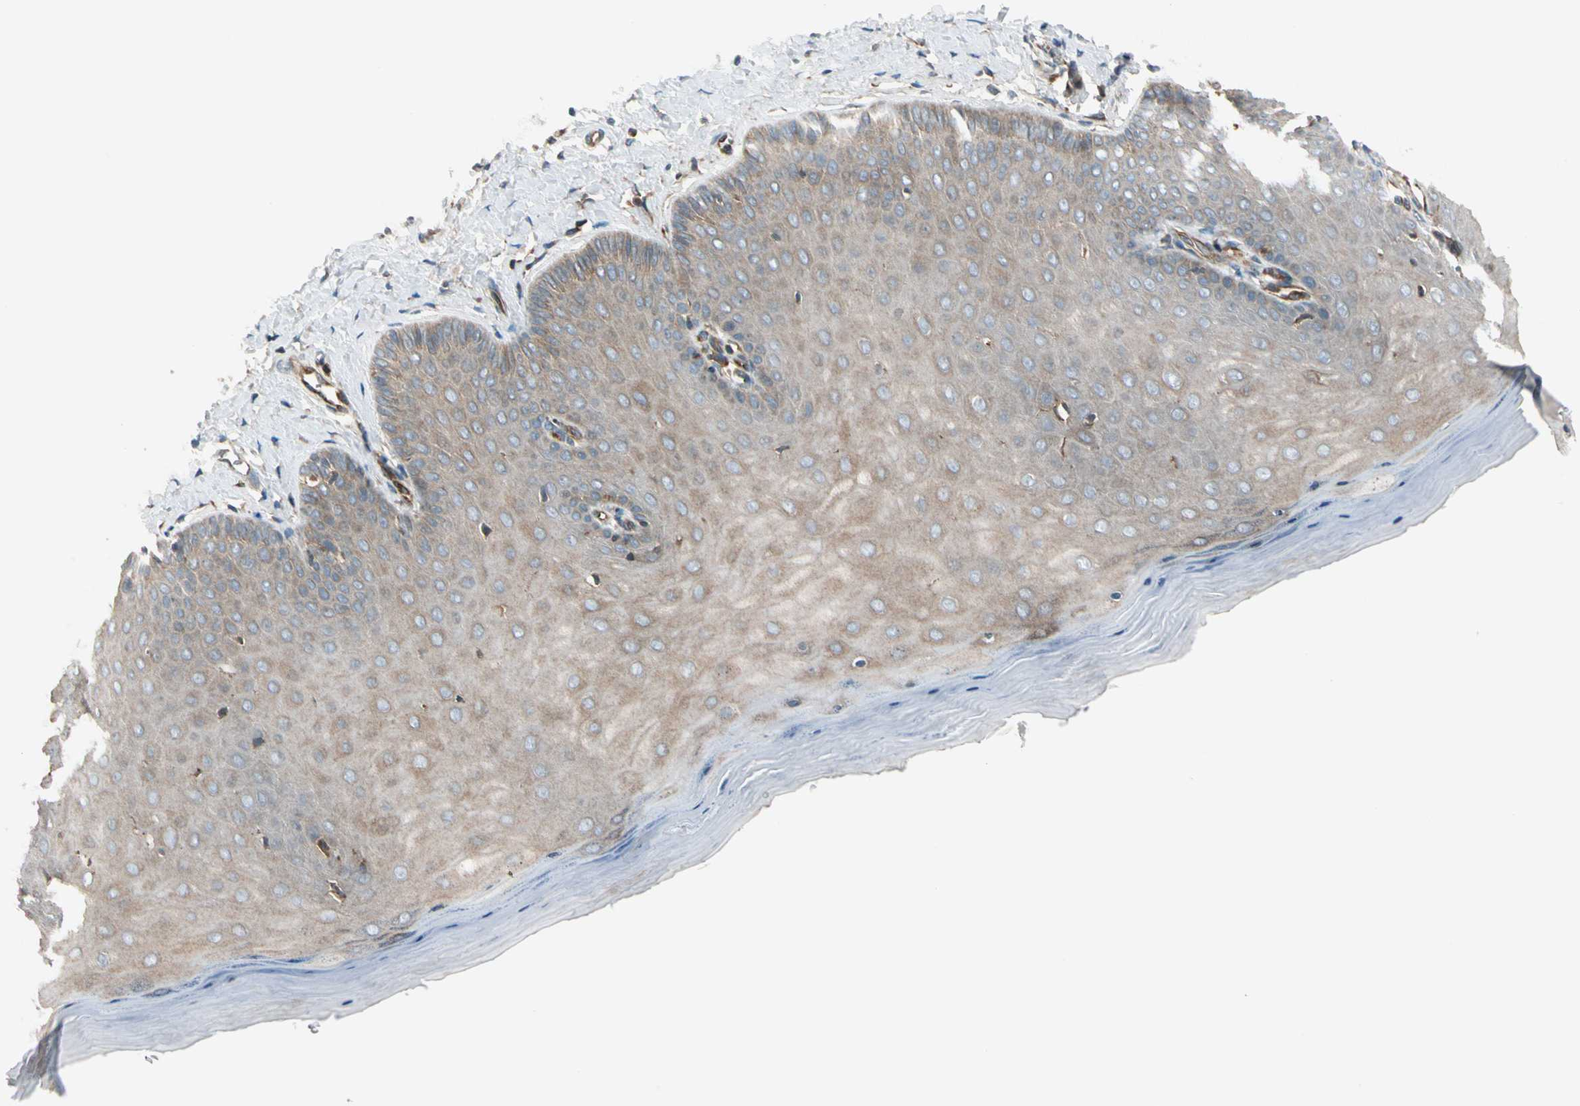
{"staining": {"intensity": "weak", "quantity": ">75%", "location": "cytoplasmic/membranous"}, "tissue": "cervix", "cell_type": "Squamous epithelial cells", "image_type": "normal", "snomed": [{"axis": "morphology", "description": "Normal tissue, NOS"}, {"axis": "topography", "description": "Cervix"}], "caption": "Protein staining reveals weak cytoplasmic/membranous staining in about >75% of squamous epithelial cells in normal cervix.", "gene": "TRIO", "patient": {"sex": "female", "age": 55}}